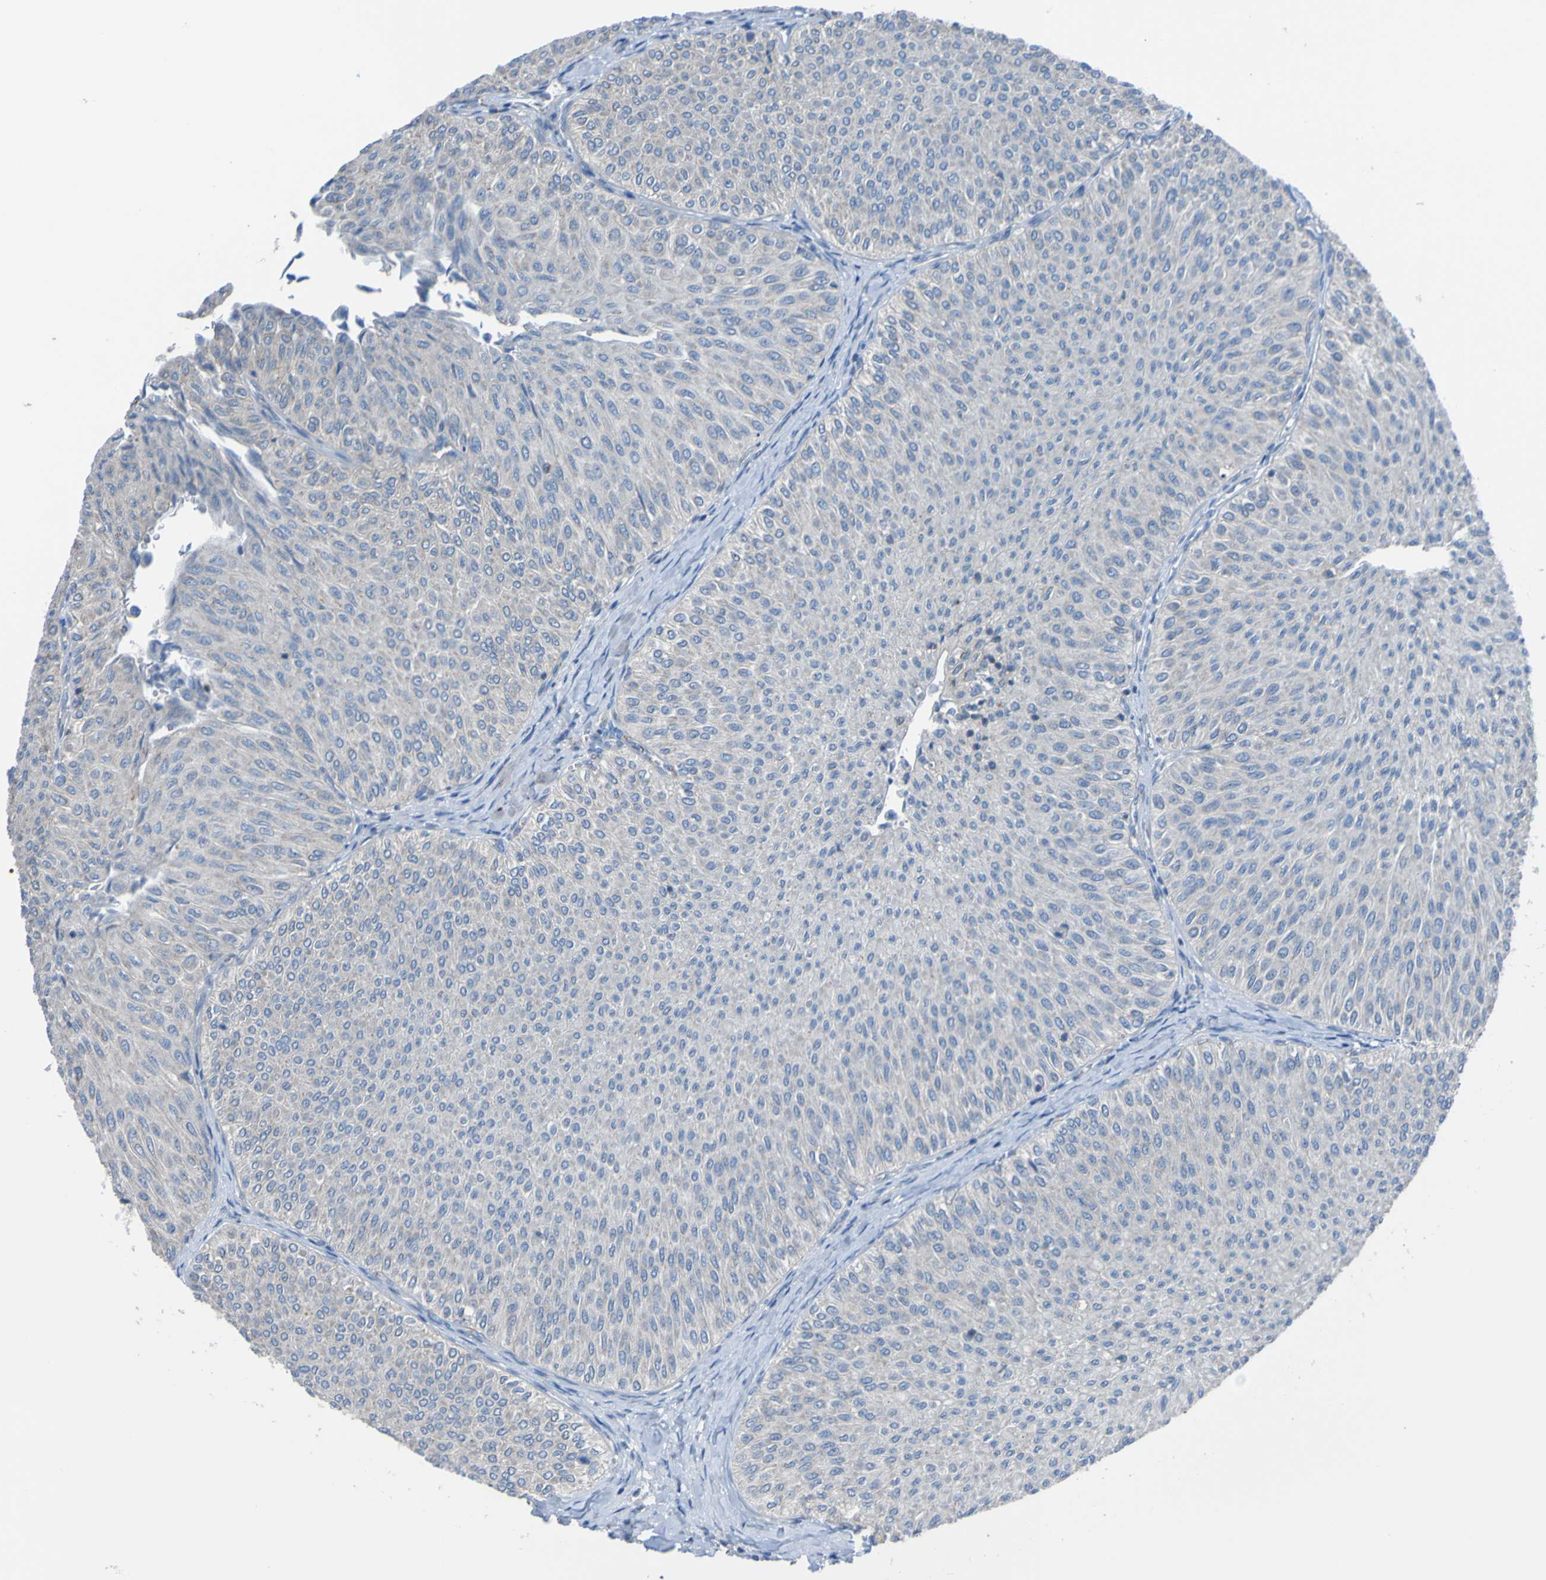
{"staining": {"intensity": "negative", "quantity": "none", "location": "none"}, "tissue": "urothelial cancer", "cell_type": "Tumor cells", "image_type": "cancer", "snomed": [{"axis": "morphology", "description": "Urothelial carcinoma, Low grade"}, {"axis": "topography", "description": "Urinary bladder"}], "caption": "This micrograph is of urothelial cancer stained with IHC to label a protein in brown with the nuclei are counter-stained blue. There is no expression in tumor cells.", "gene": "MINAR1", "patient": {"sex": "male", "age": 78}}